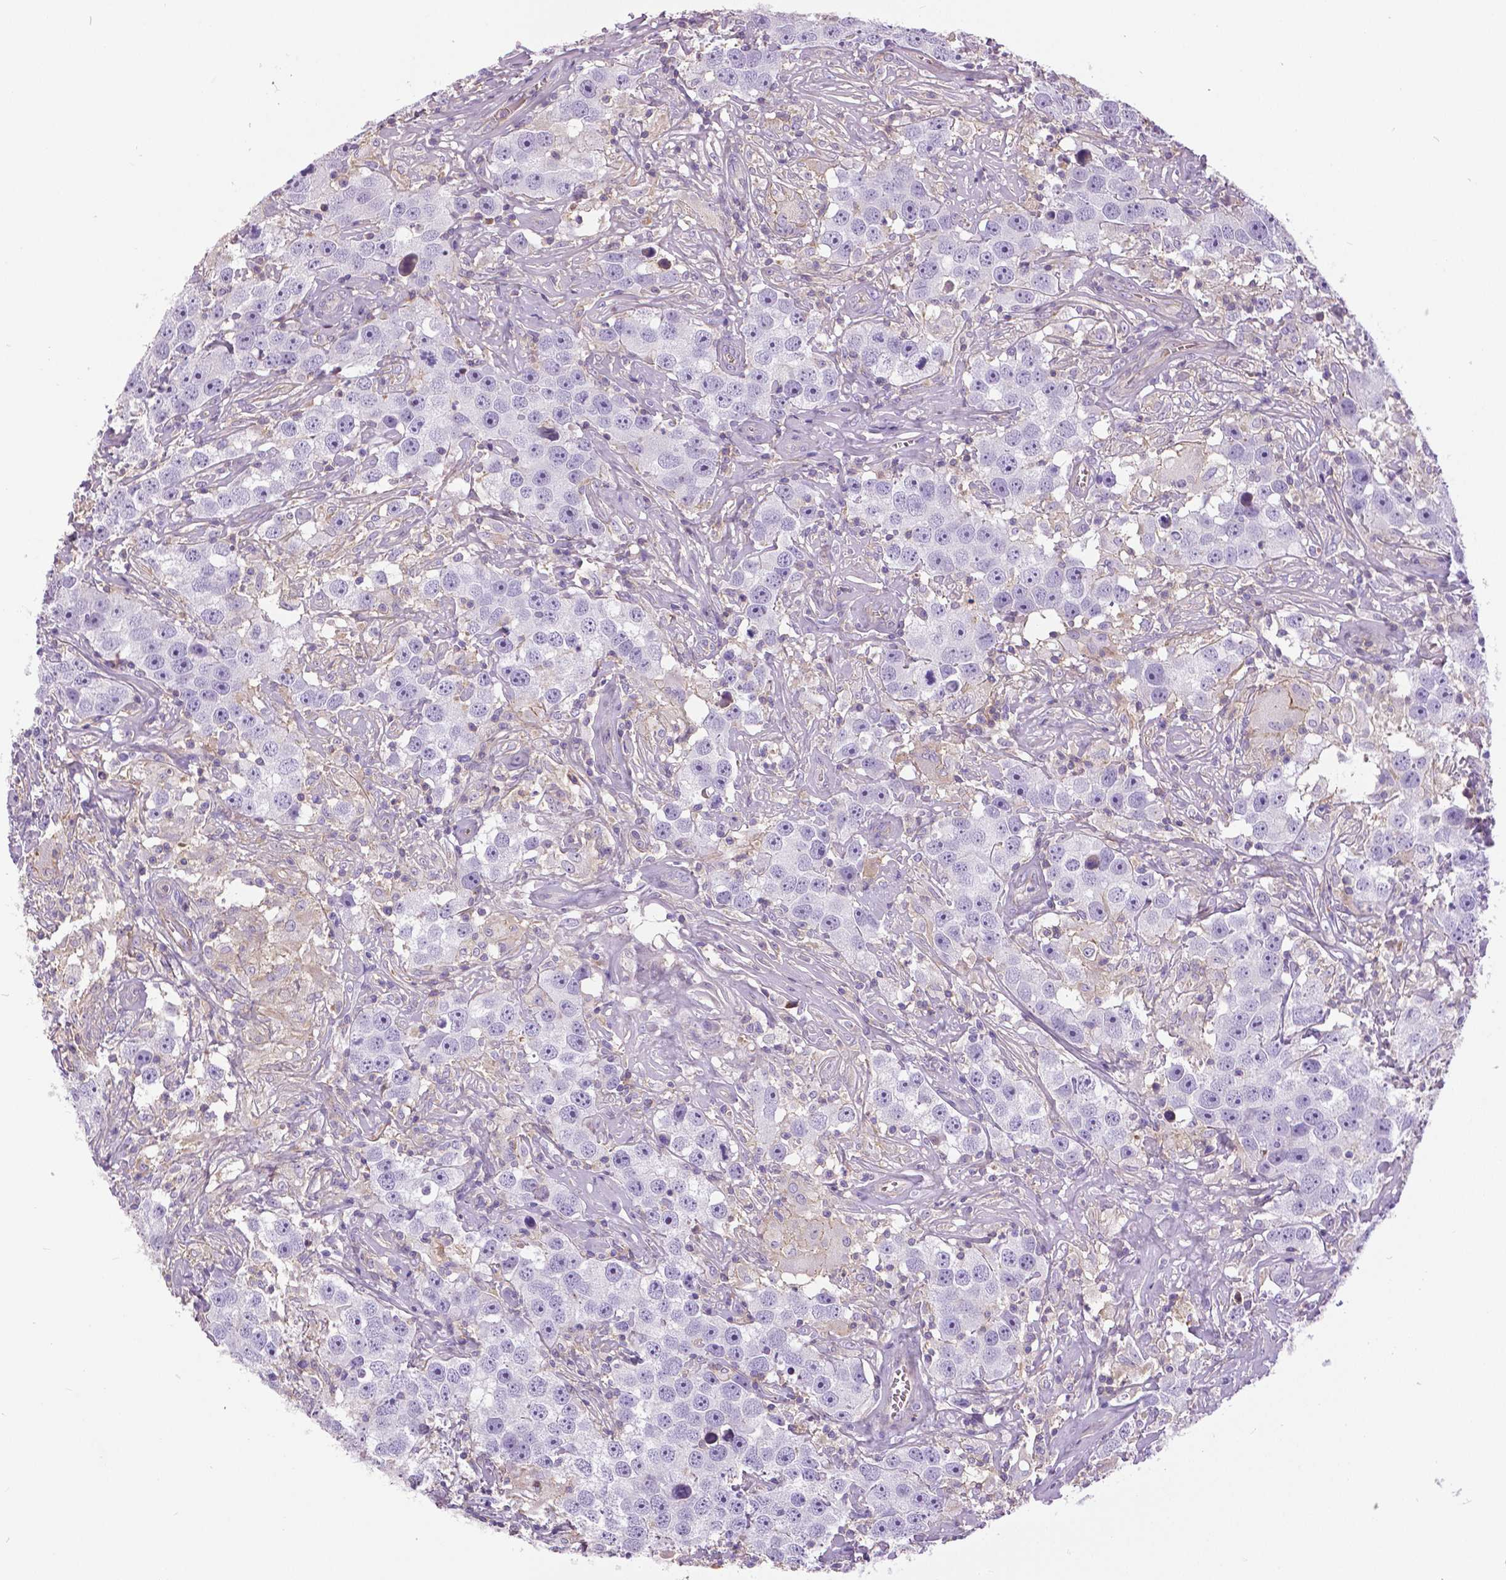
{"staining": {"intensity": "negative", "quantity": "none", "location": "none"}, "tissue": "testis cancer", "cell_type": "Tumor cells", "image_type": "cancer", "snomed": [{"axis": "morphology", "description": "Seminoma, NOS"}, {"axis": "topography", "description": "Testis"}], "caption": "High magnification brightfield microscopy of testis seminoma stained with DAB (brown) and counterstained with hematoxylin (blue): tumor cells show no significant staining. (DAB (3,3'-diaminobenzidine) immunohistochemistry (IHC) with hematoxylin counter stain).", "gene": "ANXA13", "patient": {"sex": "male", "age": 49}}